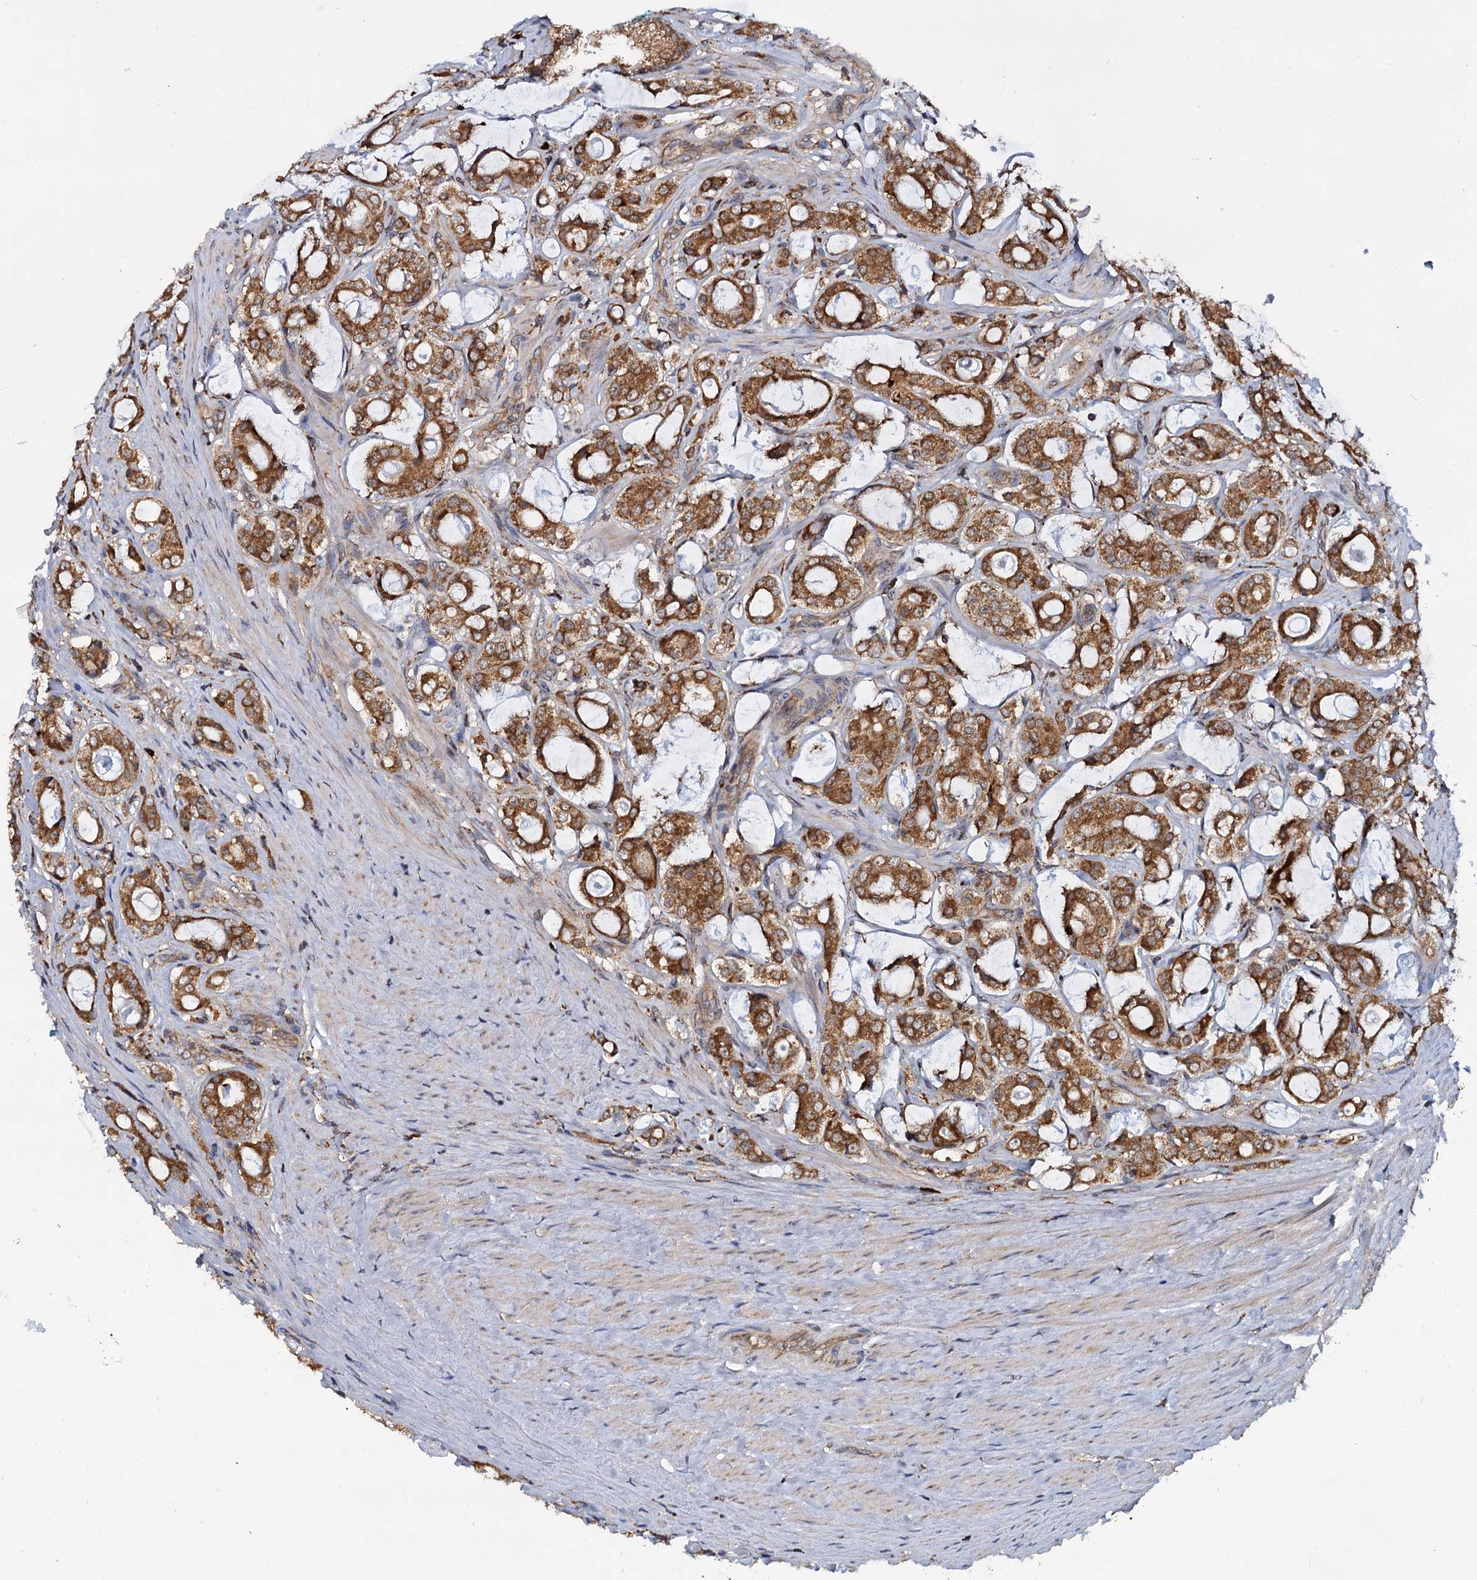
{"staining": {"intensity": "moderate", "quantity": ">75%", "location": "cytoplasmic/membranous"}, "tissue": "prostate cancer", "cell_type": "Tumor cells", "image_type": "cancer", "snomed": [{"axis": "morphology", "description": "Adenocarcinoma, High grade"}, {"axis": "topography", "description": "Prostate"}], "caption": "Immunohistochemical staining of human prostate cancer (high-grade adenocarcinoma) displays medium levels of moderate cytoplasmic/membranous staining in about >75% of tumor cells.", "gene": "UFM1", "patient": {"sex": "male", "age": 63}}